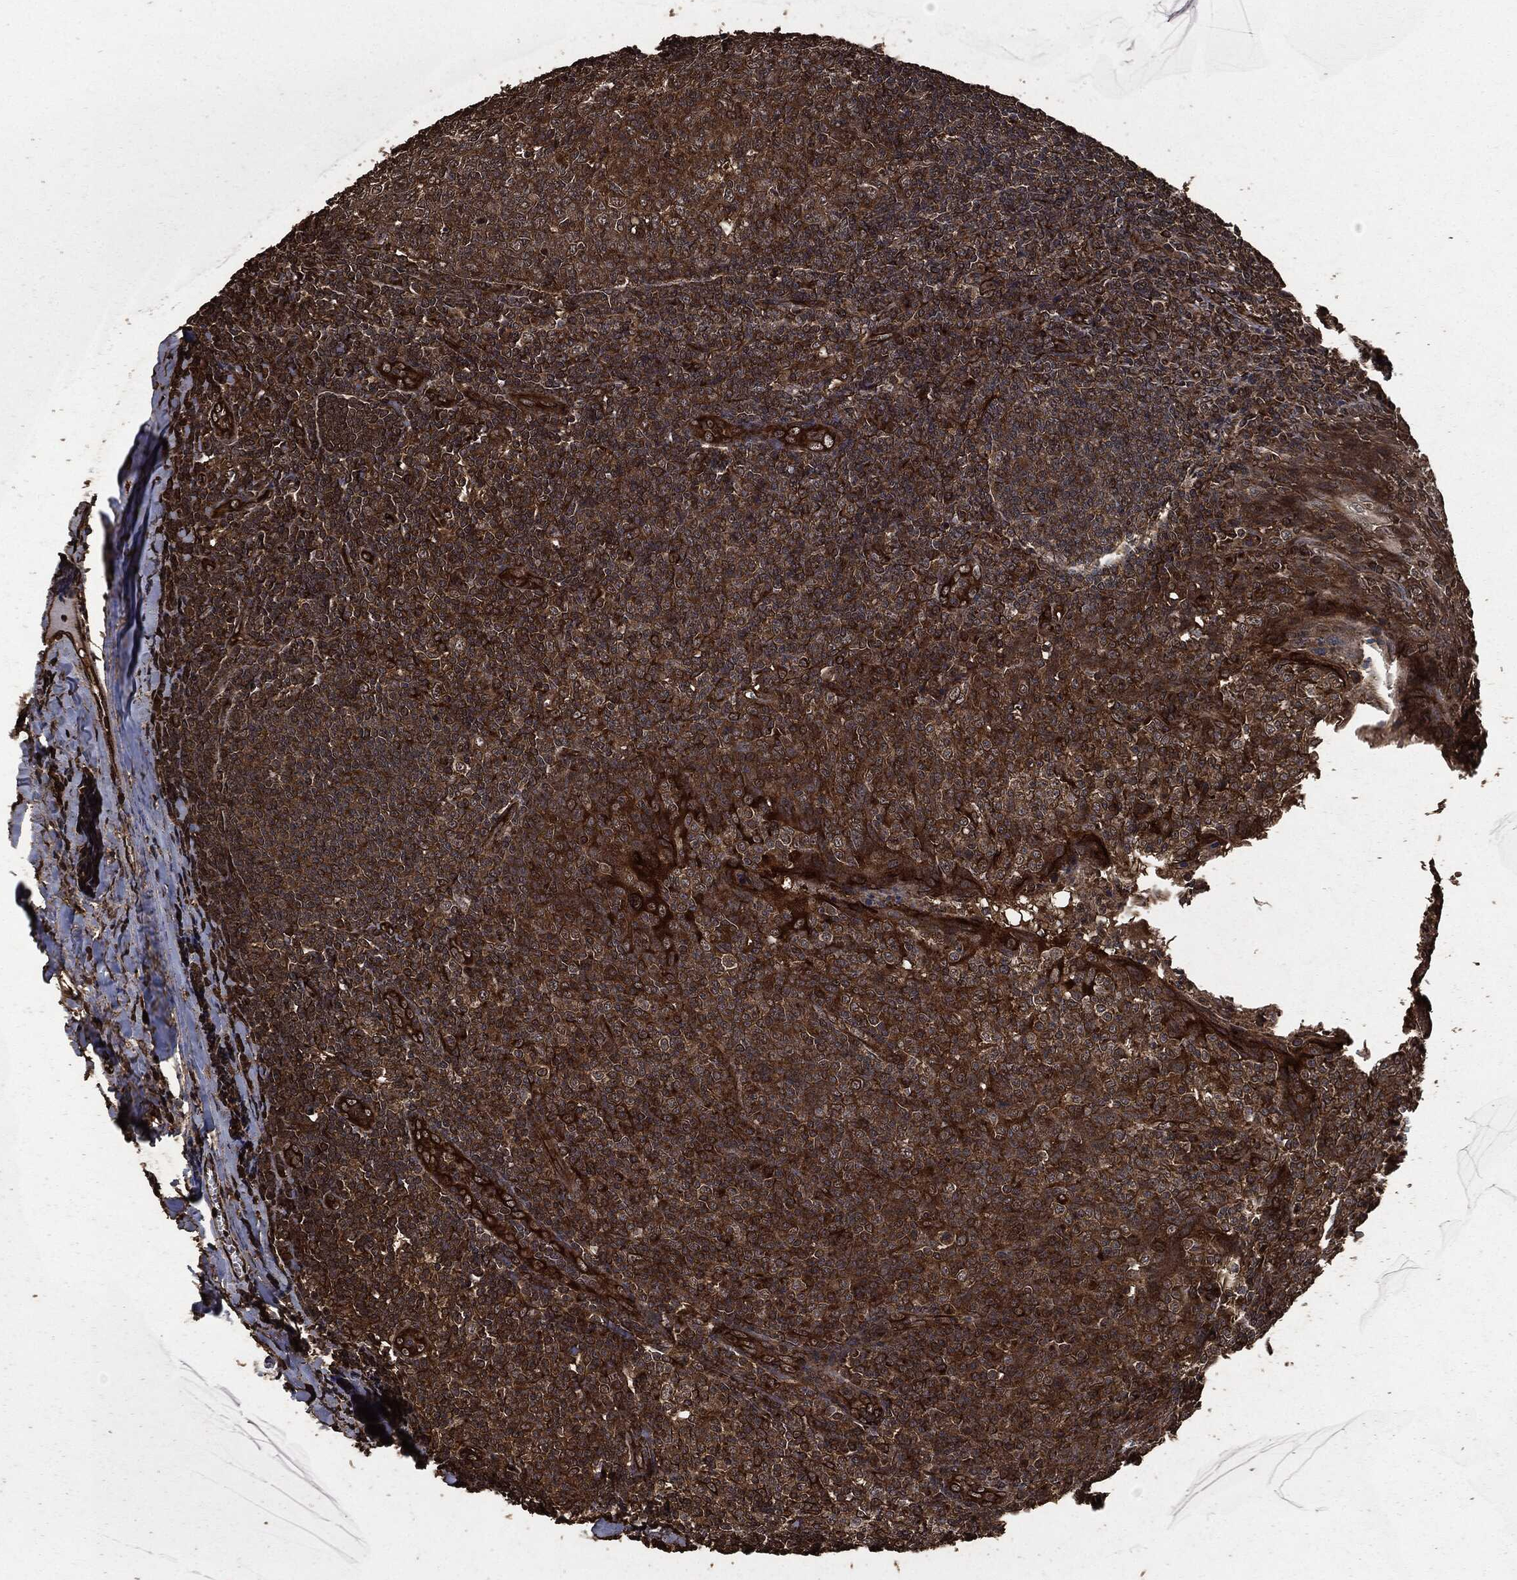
{"staining": {"intensity": "moderate", "quantity": "25%-75%", "location": "cytoplasmic/membranous"}, "tissue": "tonsil", "cell_type": "Germinal center cells", "image_type": "normal", "snomed": [{"axis": "morphology", "description": "Normal tissue, NOS"}, {"axis": "topography", "description": "Tonsil"}], "caption": "A brown stain labels moderate cytoplasmic/membranous positivity of a protein in germinal center cells of normal tonsil.", "gene": "HRAS", "patient": {"sex": "male", "age": 20}}